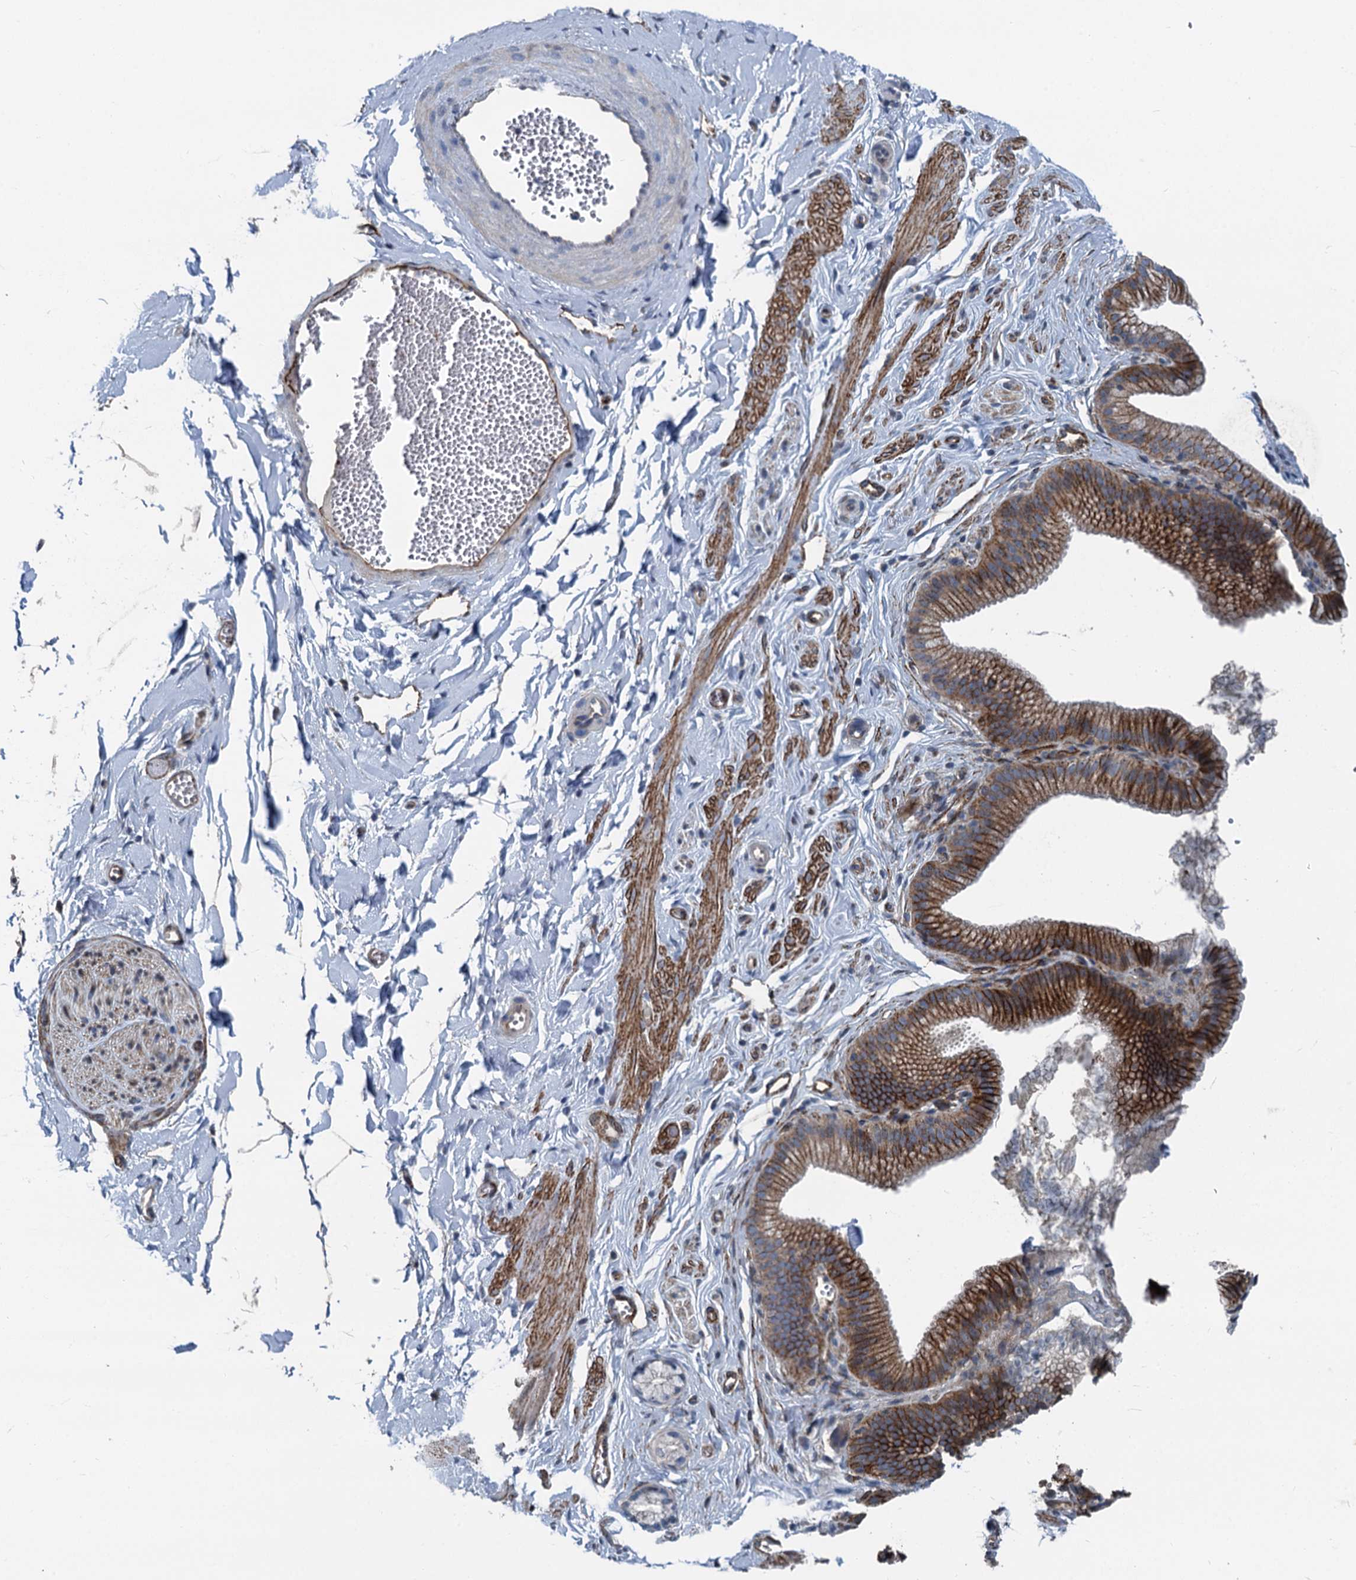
{"staining": {"intensity": "negative", "quantity": "none", "location": "none"}, "tissue": "adipose tissue", "cell_type": "Adipocytes", "image_type": "normal", "snomed": [{"axis": "morphology", "description": "Normal tissue, NOS"}, {"axis": "topography", "description": "Gallbladder"}, {"axis": "topography", "description": "Peripheral nerve tissue"}], "caption": "Immunohistochemistry (IHC) histopathology image of unremarkable adipose tissue: human adipose tissue stained with DAB exhibits no significant protein expression in adipocytes.", "gene": "ASXL3", "patient": {"sex": "male", "age": 38}}